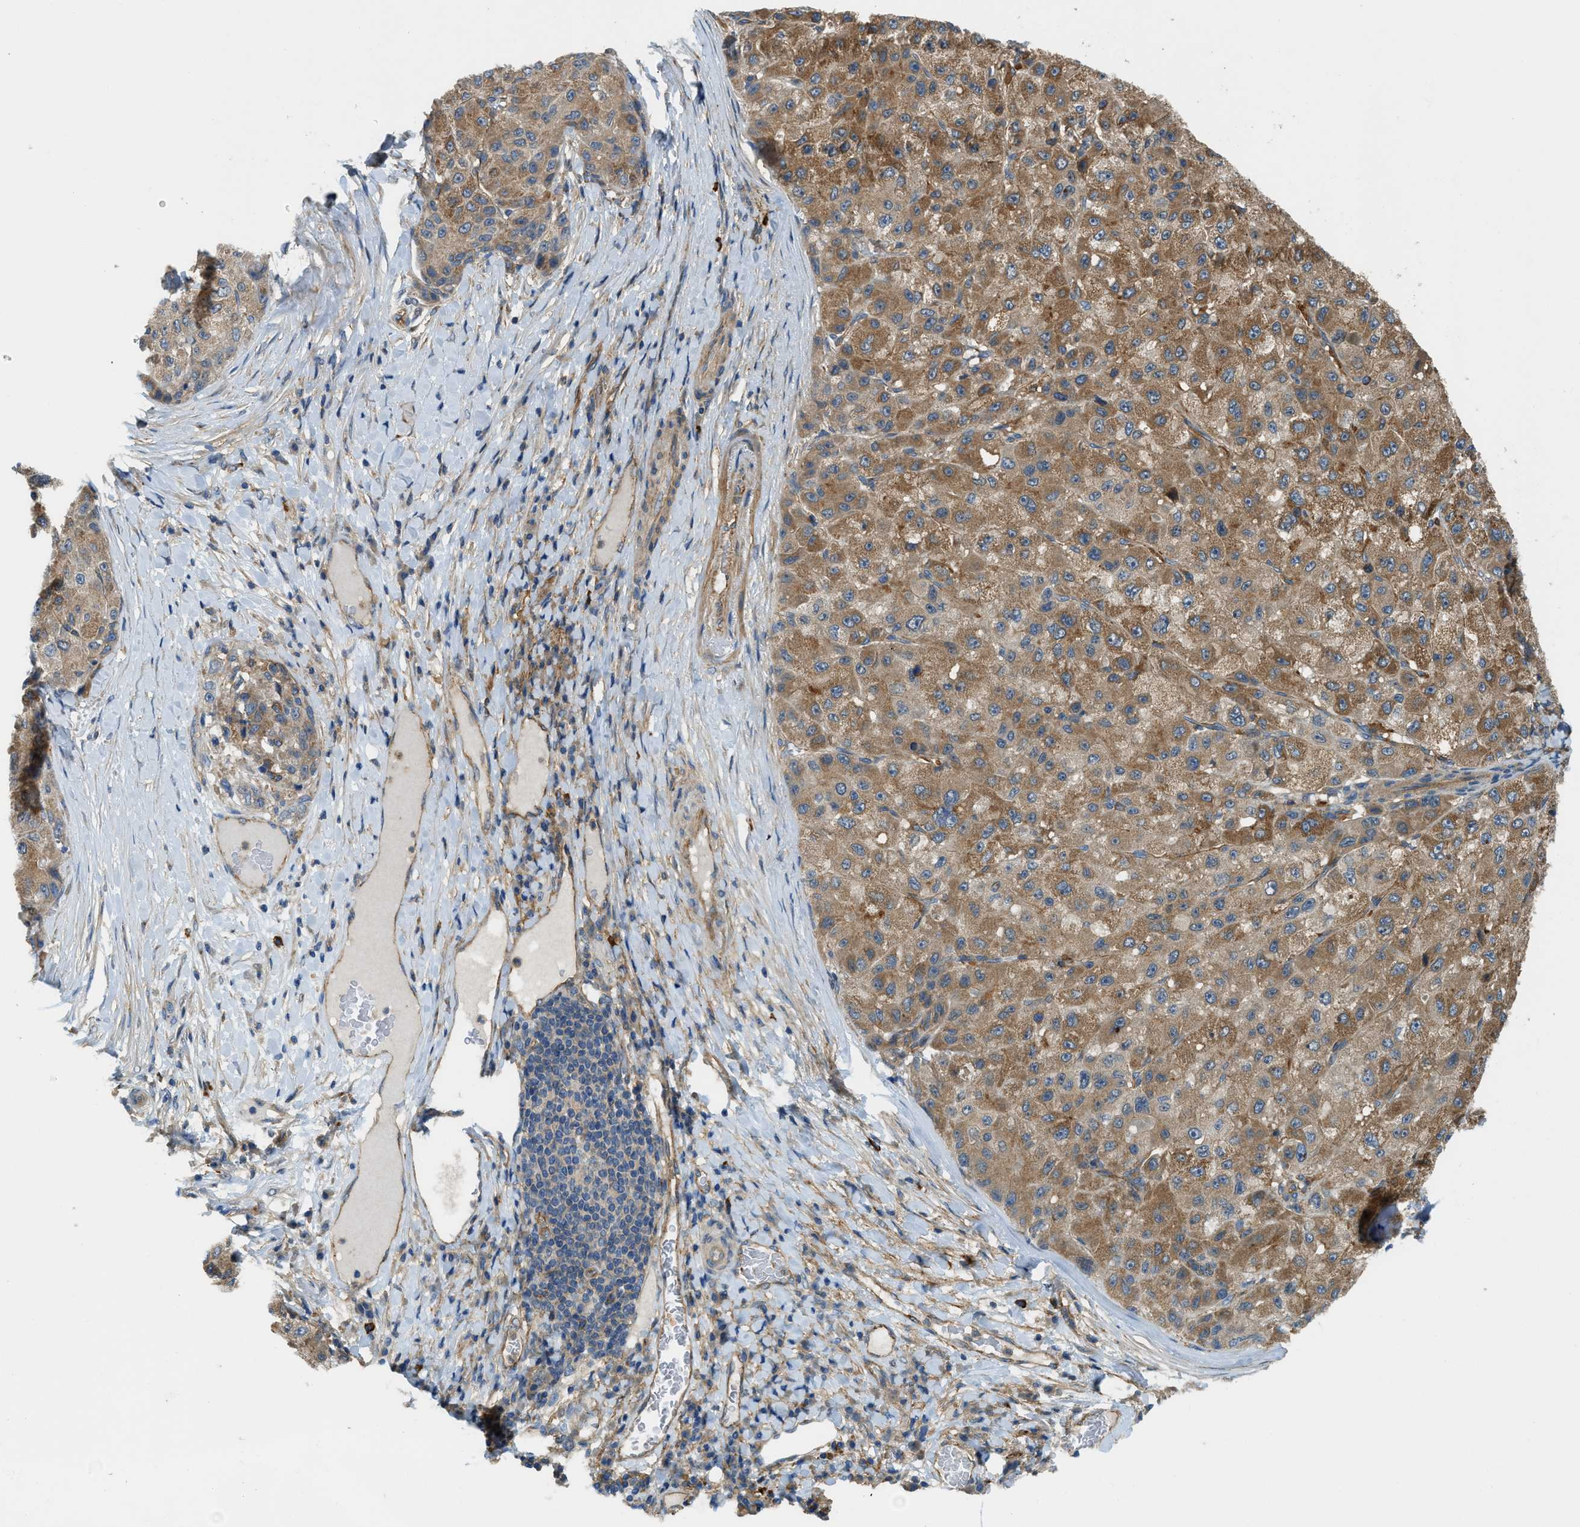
{"staining": {"intensity": "moderate", "quantity": ">75%", "location": "cytoplasmic/membranous"}, "tissue": "liver cancer", "cell_type": "Tumor cells", "image_type": "cancer", "snomed": [{"axis": "morphology", "description": "Carcinoma, Hepatocellular, NOS"}, {"axis": "topography", "description": "Liver"}], "caption": "Protein staining of liver cancer tissue exhibits moderate cytoplasmic/membranous positivity in approximately >75% of tumor cells.", "gene": "BAG4", "patient": {"sex": "male", "age": 80}}